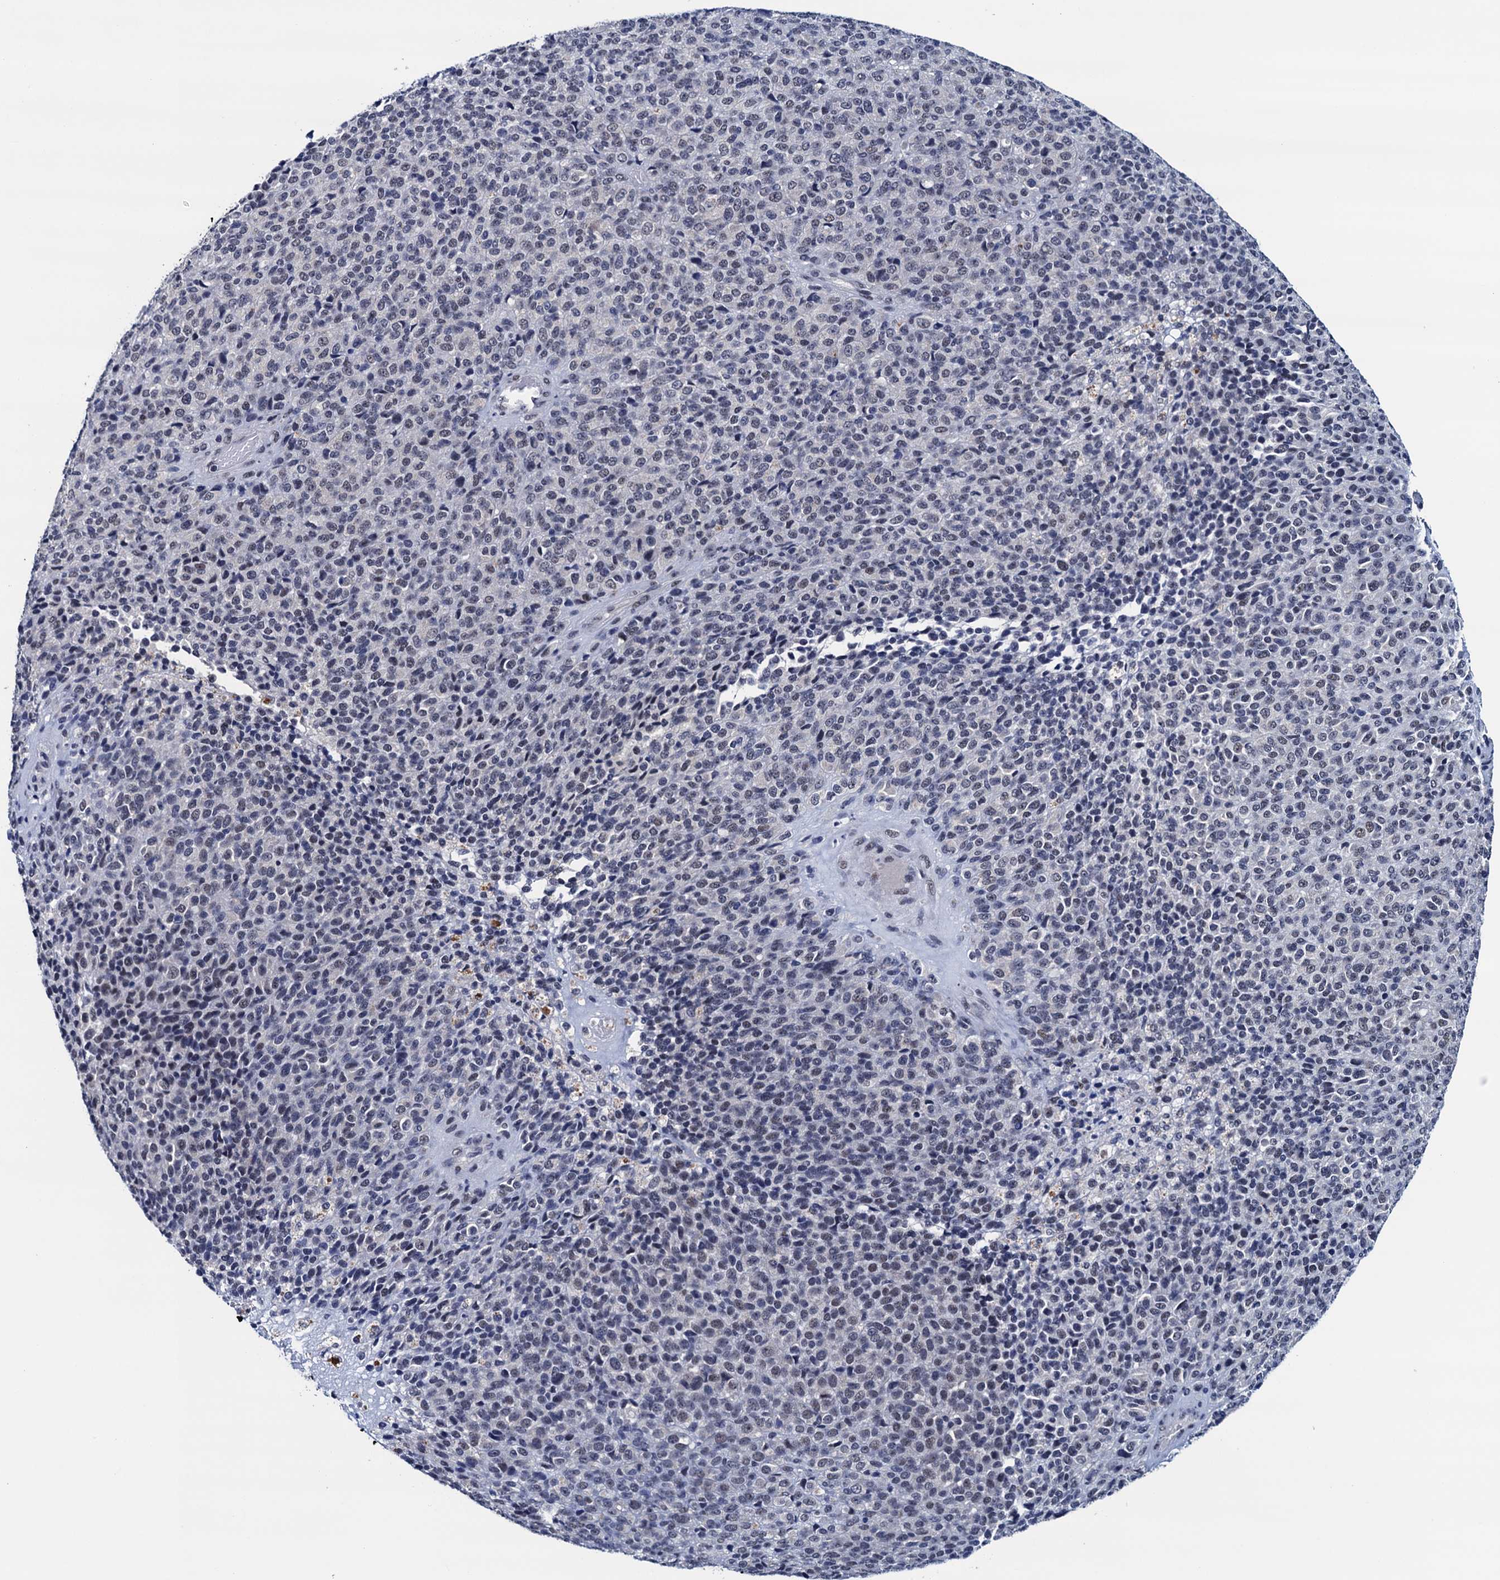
{"staining": {"intensity": "weak", "quantity": "<25%", "location": "nuclear"}, "tissue": "melanoma", "cell_type": "Tumor cells", "image_type": "cancer", "snomed": [{"axis": "morphology", "description": "Malignant melanoma, Metastatic site"}, {"axis": "topography", "description": "Brain"}], "caption": "A high-resolution photomicrograph shows immunohistochemistry staining of melanoma, which shows no significant expression in tumor cells.", "gene": "FNBP4", "patient": {"sex": "female", "age": 56}}